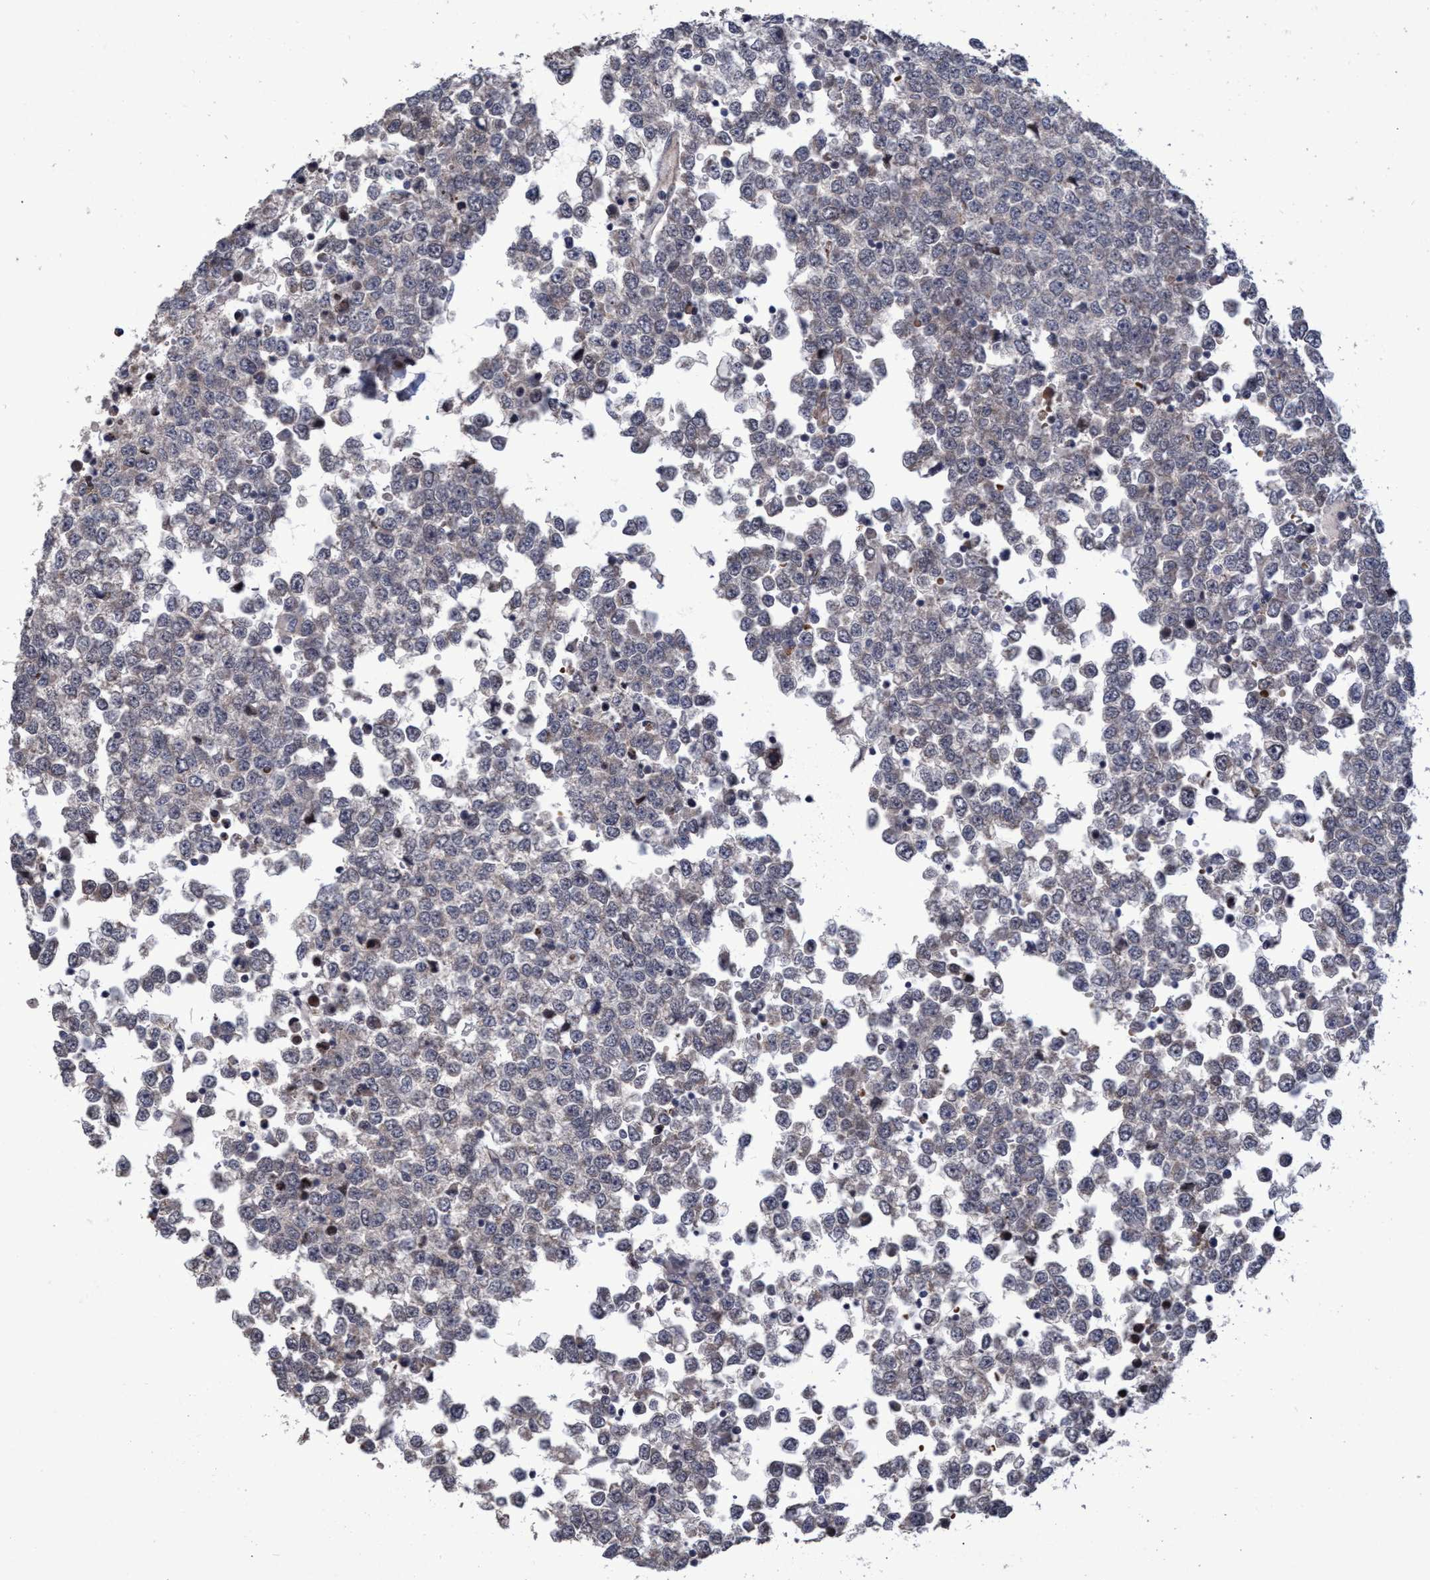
{"staining": {"intensity": "weak", "quantity": "<25%", "location": "cytoplasmic/membranous"}, "tissue": "testis cancer", "cell_type": "Tumor cells", "image_type": "cancer", "snomed": [{"axis": "morphology", "description": "Seminoma, NOS"}, {"axis": "topography", "description": "Testis"}], "caption": "Tumor cells are negative for brown protein staining in testis cancer (seminoma). (Brightfield microscopy of DAB IHC at high magnification).", "gene": "ZNF750", "patient": {"sex": "male", "age": 65}}